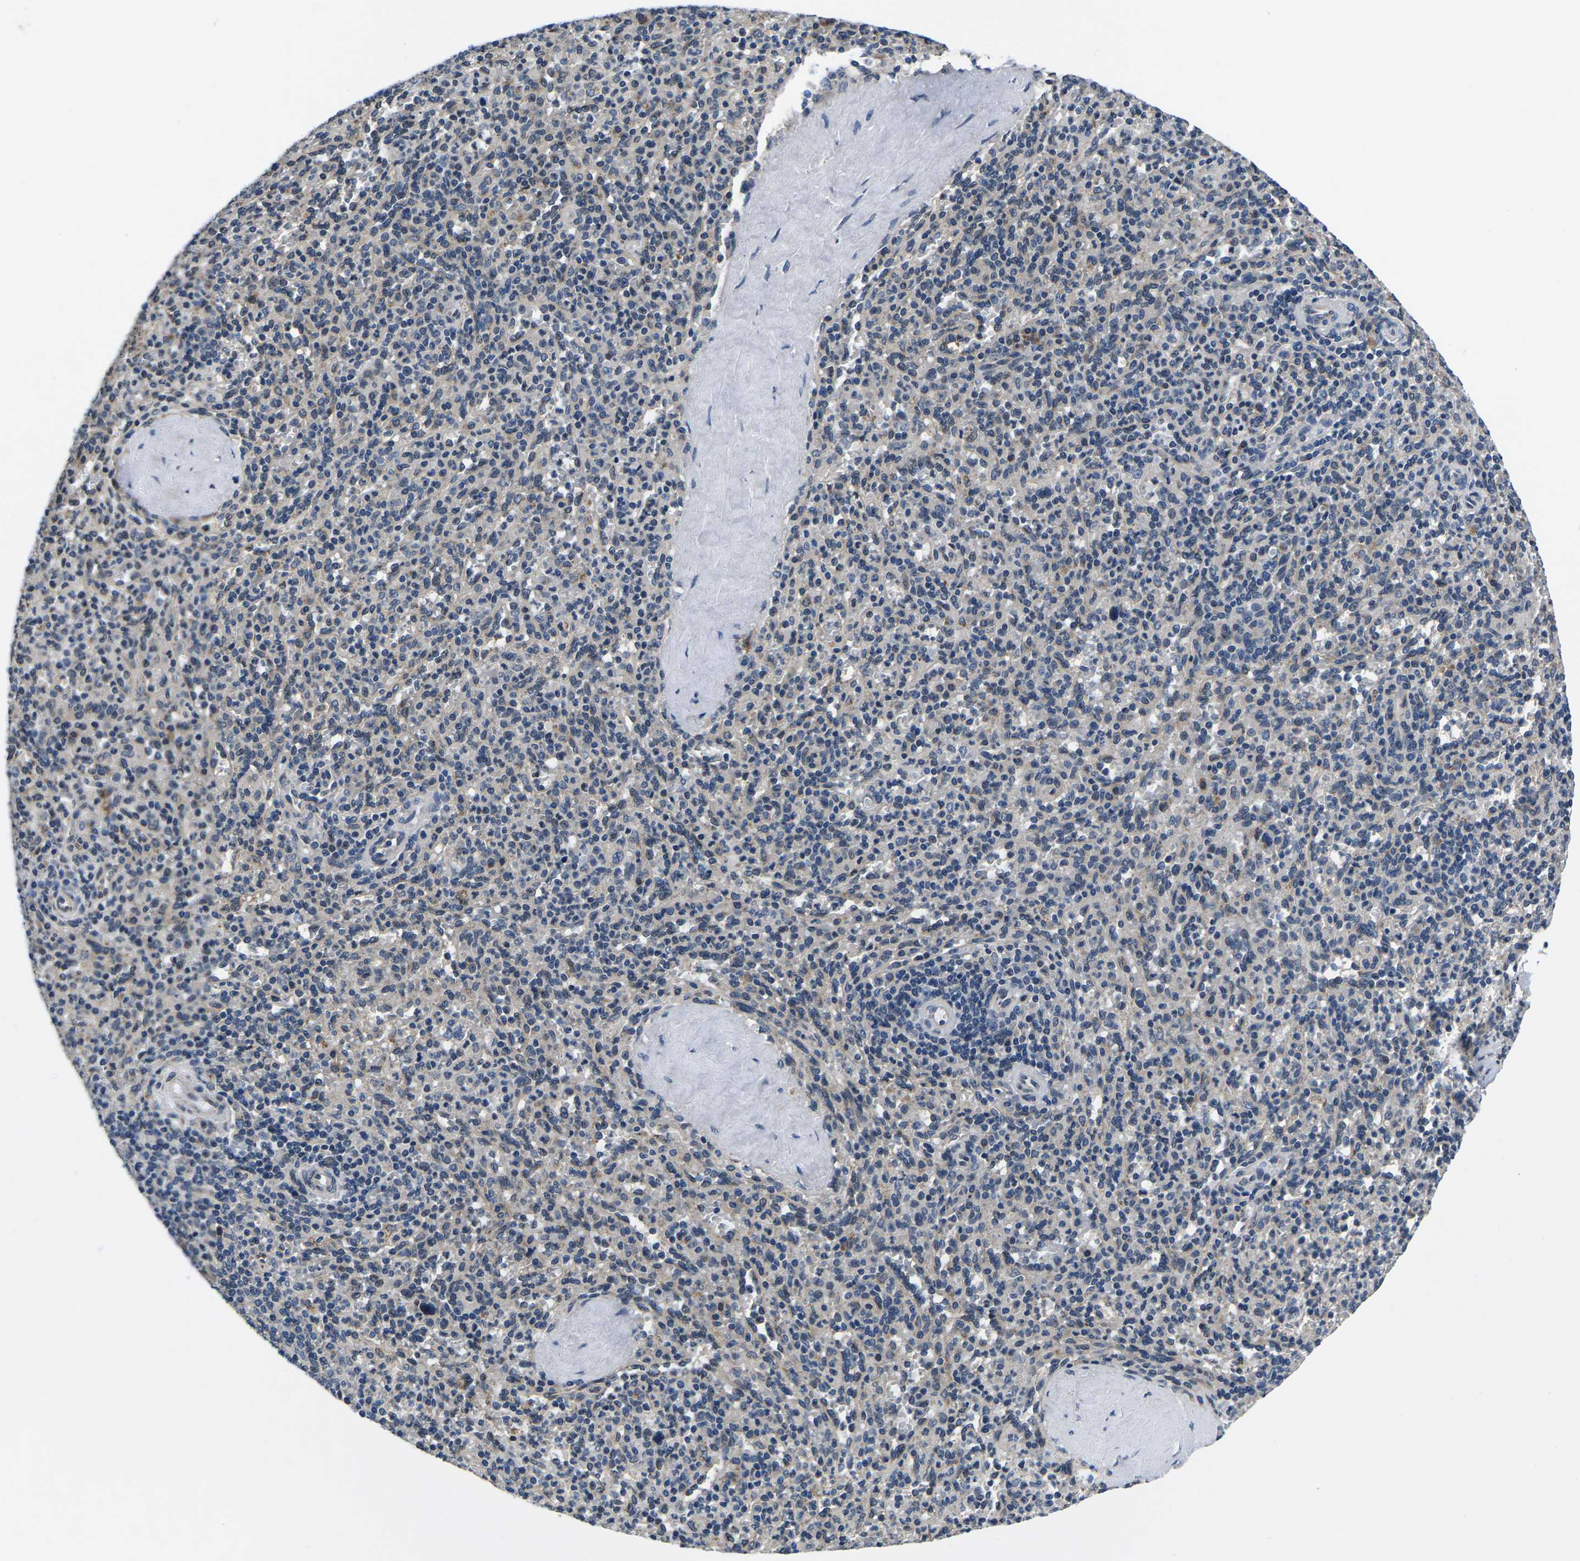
{"staining": {"intensity": "negative", "quantity": "none", "location": "none"}, "tissue": "spleen", "cell_type": "Cells in red pulp", "image_type": "normal", "snomed": [{"axis": "morphology", "description": "Normal tissue, NOS"}, {"axis": "topography", "description": "Spleen"}], "caption": "Histopathology image shows no protein expression in cells in red pulp of benign spleen. (DAB (3,3'-diaminobenzidine) immunohistochemistry with hematoxylin counter stain).", "gene": "SNX10", "patient": {"sex": "male", "age": 36}}